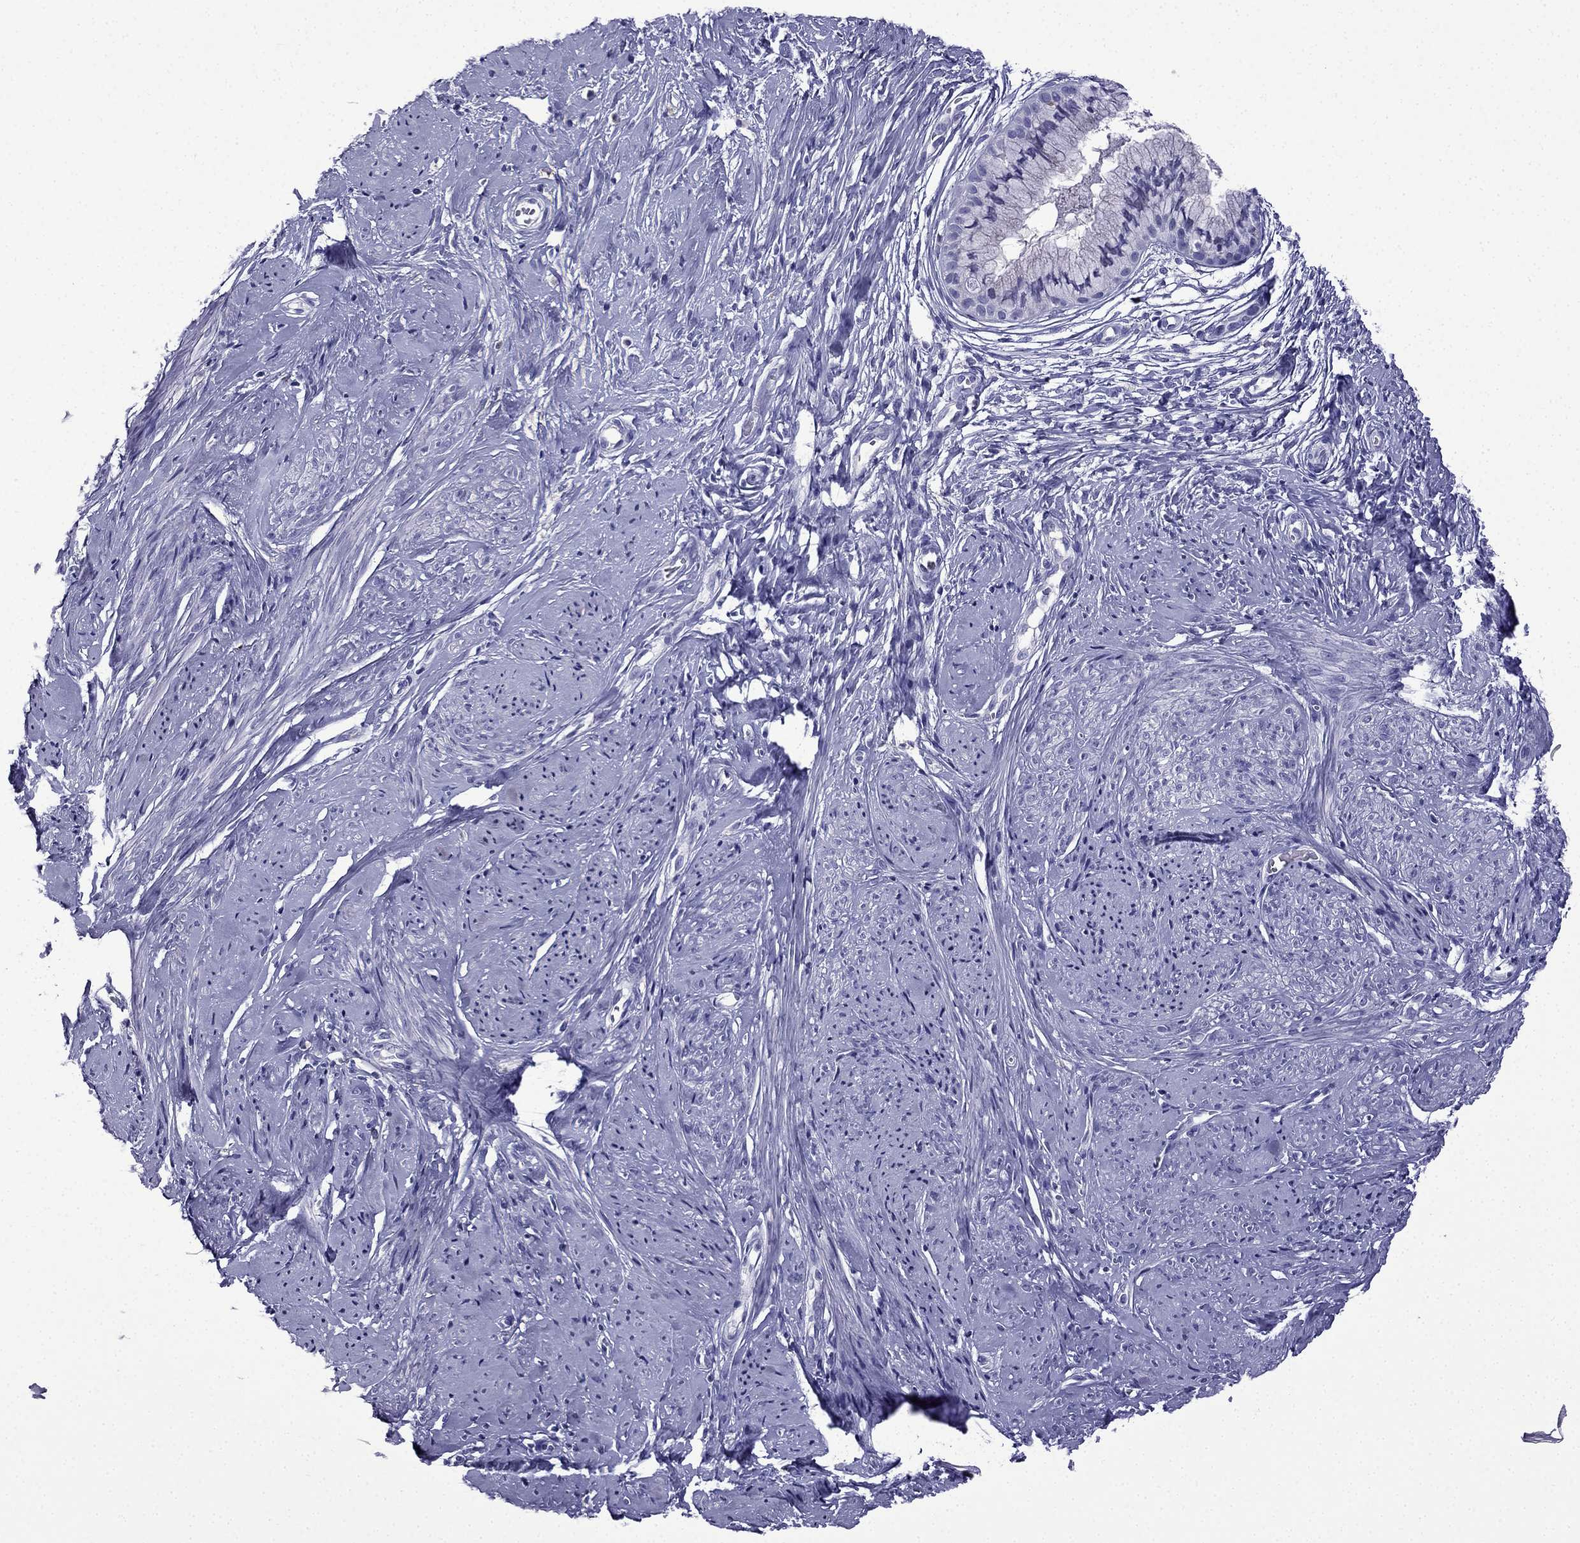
{"staining": {"intensity": "negative", "quantity": "none", "location": "none"}, "tissue": "smooth muscle", "cell_type": "Smooth muscle cells", "image_type": "normal", "snomed": [{"axis": "morphology", "description": "Normal tissue, NOS"}, {"axis": "topography", "description": "Smooth muscle"}], "caption": "DAB immunohistochemical staining of benign smooth muscle demonstrates no significant expression in smooth muscle cells. (DAB (3,3'-diaminobenzidine) IHC visualized using brightfield microscopy, high magnification).", "gene": "TSSK4", "patient": {"sex": "female", "age": 48}}